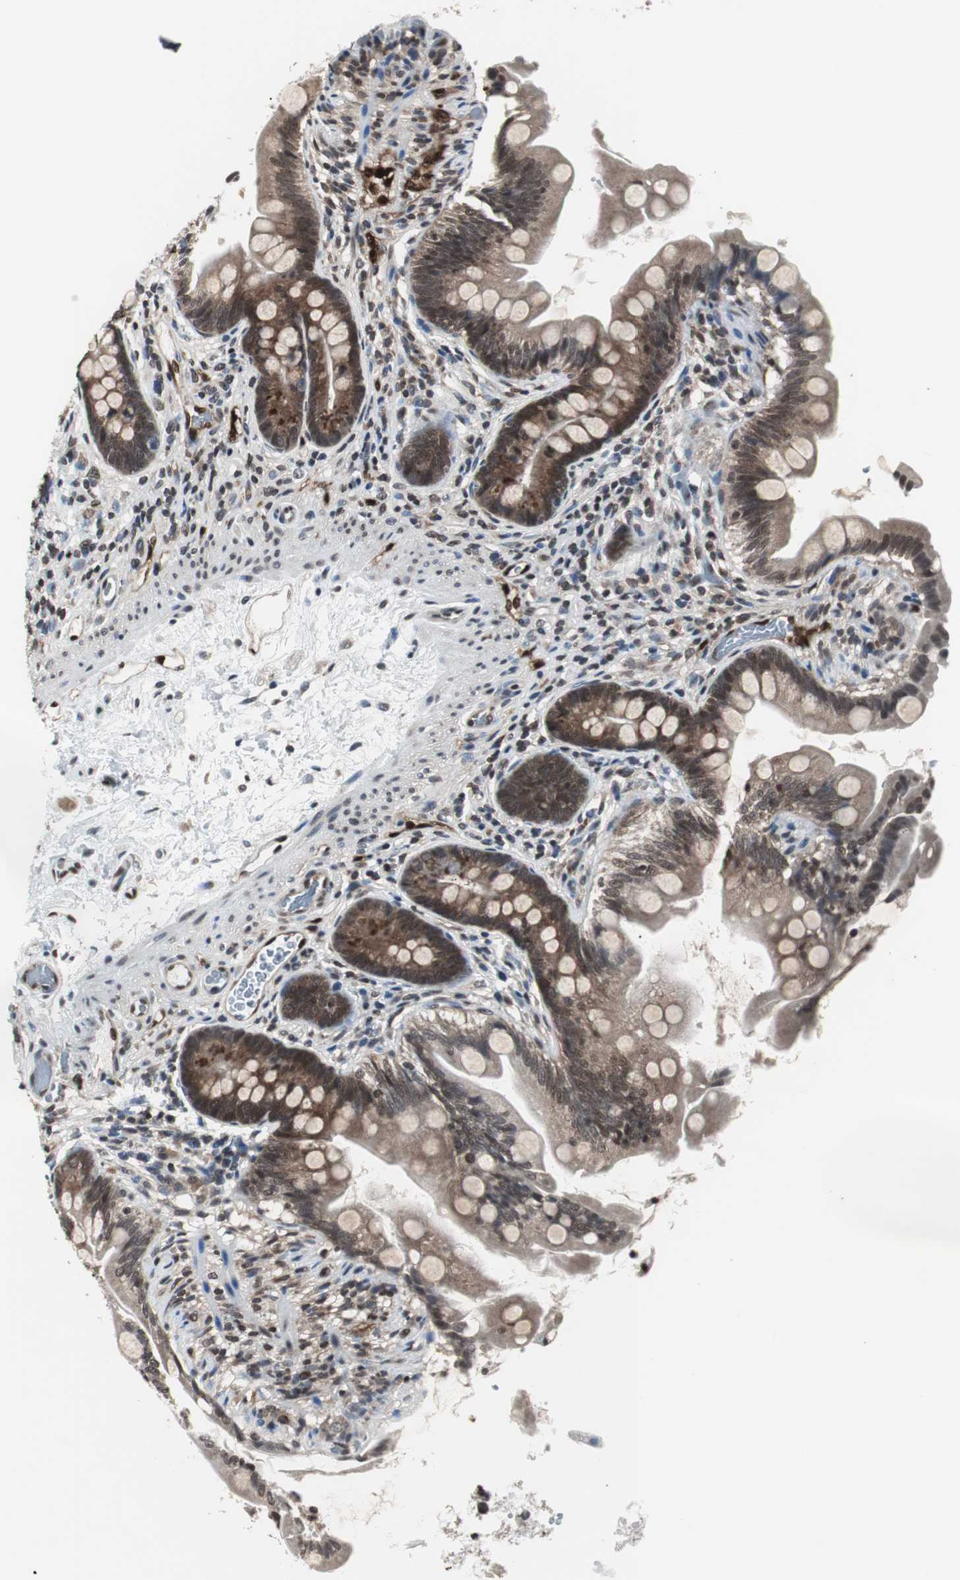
{"staining": {"intensity": "moderate", "quantity": "25%-75%", "location": "cytoplasmic/membranous"}, "tissue": "small intestine", "cell_type": "Glandular cells", "image_type": "normal", "snomed": [{"axis": "morphology", "description": "Normal tissue, NOS"}, {"axis": "topography", "description": "Small intestine"}], "caption": "This photomicrograph exhibits immunohistochemistry staining of unremarkable small intestine, with medium moderate cytoplasmic/membranous positivity in approximately 25%-75% of glandular cells.", "gene": "SMAD1", "patient": {"sex": "female", "age": 56}}